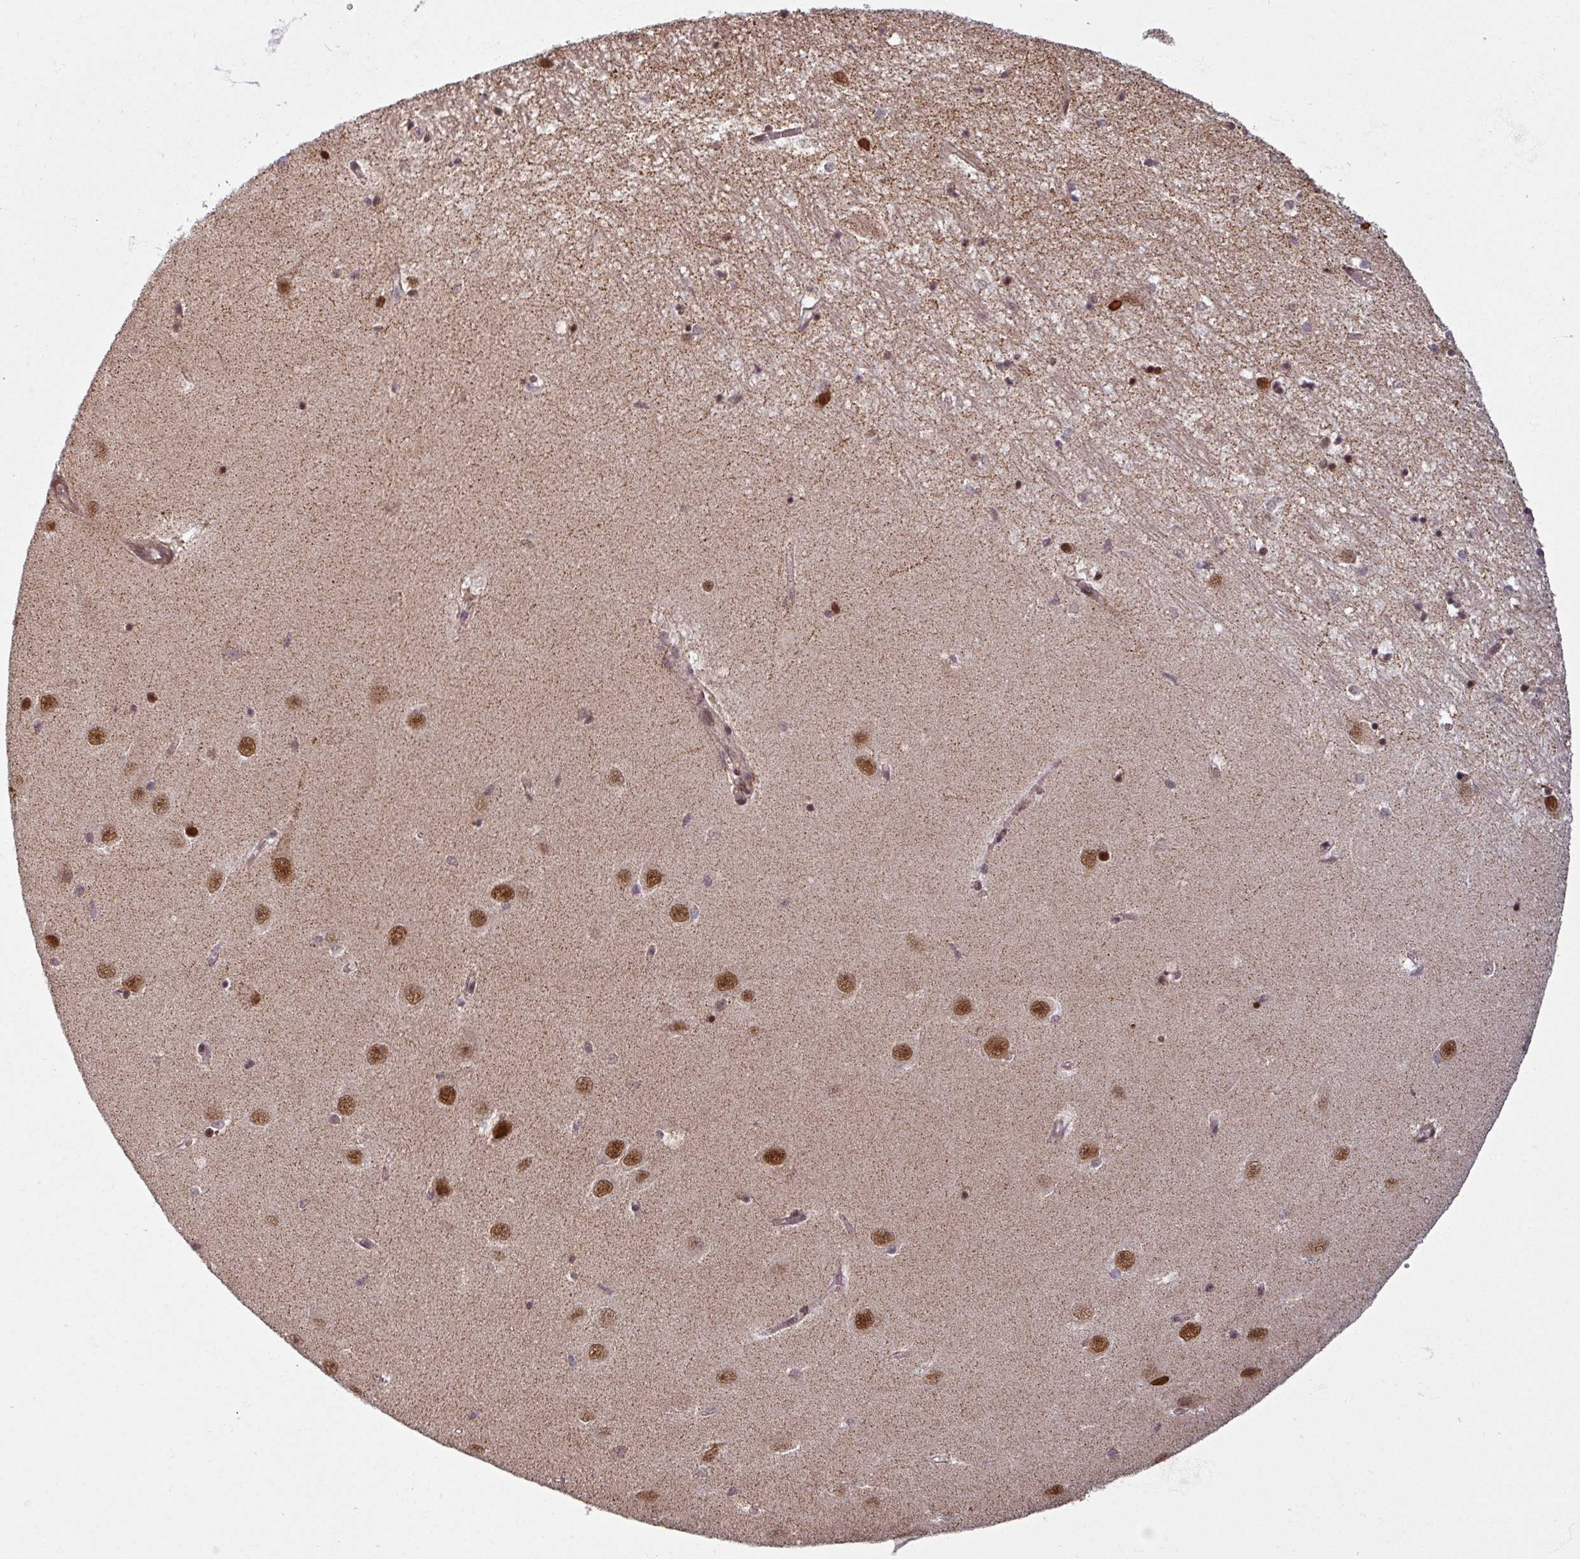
{"staining": {"intensity": "strong", "quantity": "25%-75%", "location": "nuclear"}, "tissue": "hippocampus", "cell_type": "Glial cells", "image_type": "normal", "snomed": [{"axis": "morphology", "description": "Normal tissue, NOS"}, {"axis": "topography", "description": "Hippocampus"}], "caption": "Immunohistochemical staining of normal human hippocampus exhibits 25%-75% levels of strong nuclear protein positivity in about 25%-75% of glial cells. (Brightfield microscopy of DAB IHC at high magnification).", "gene": "SWI5", "patient": {"sex": "female", "age": 64}}